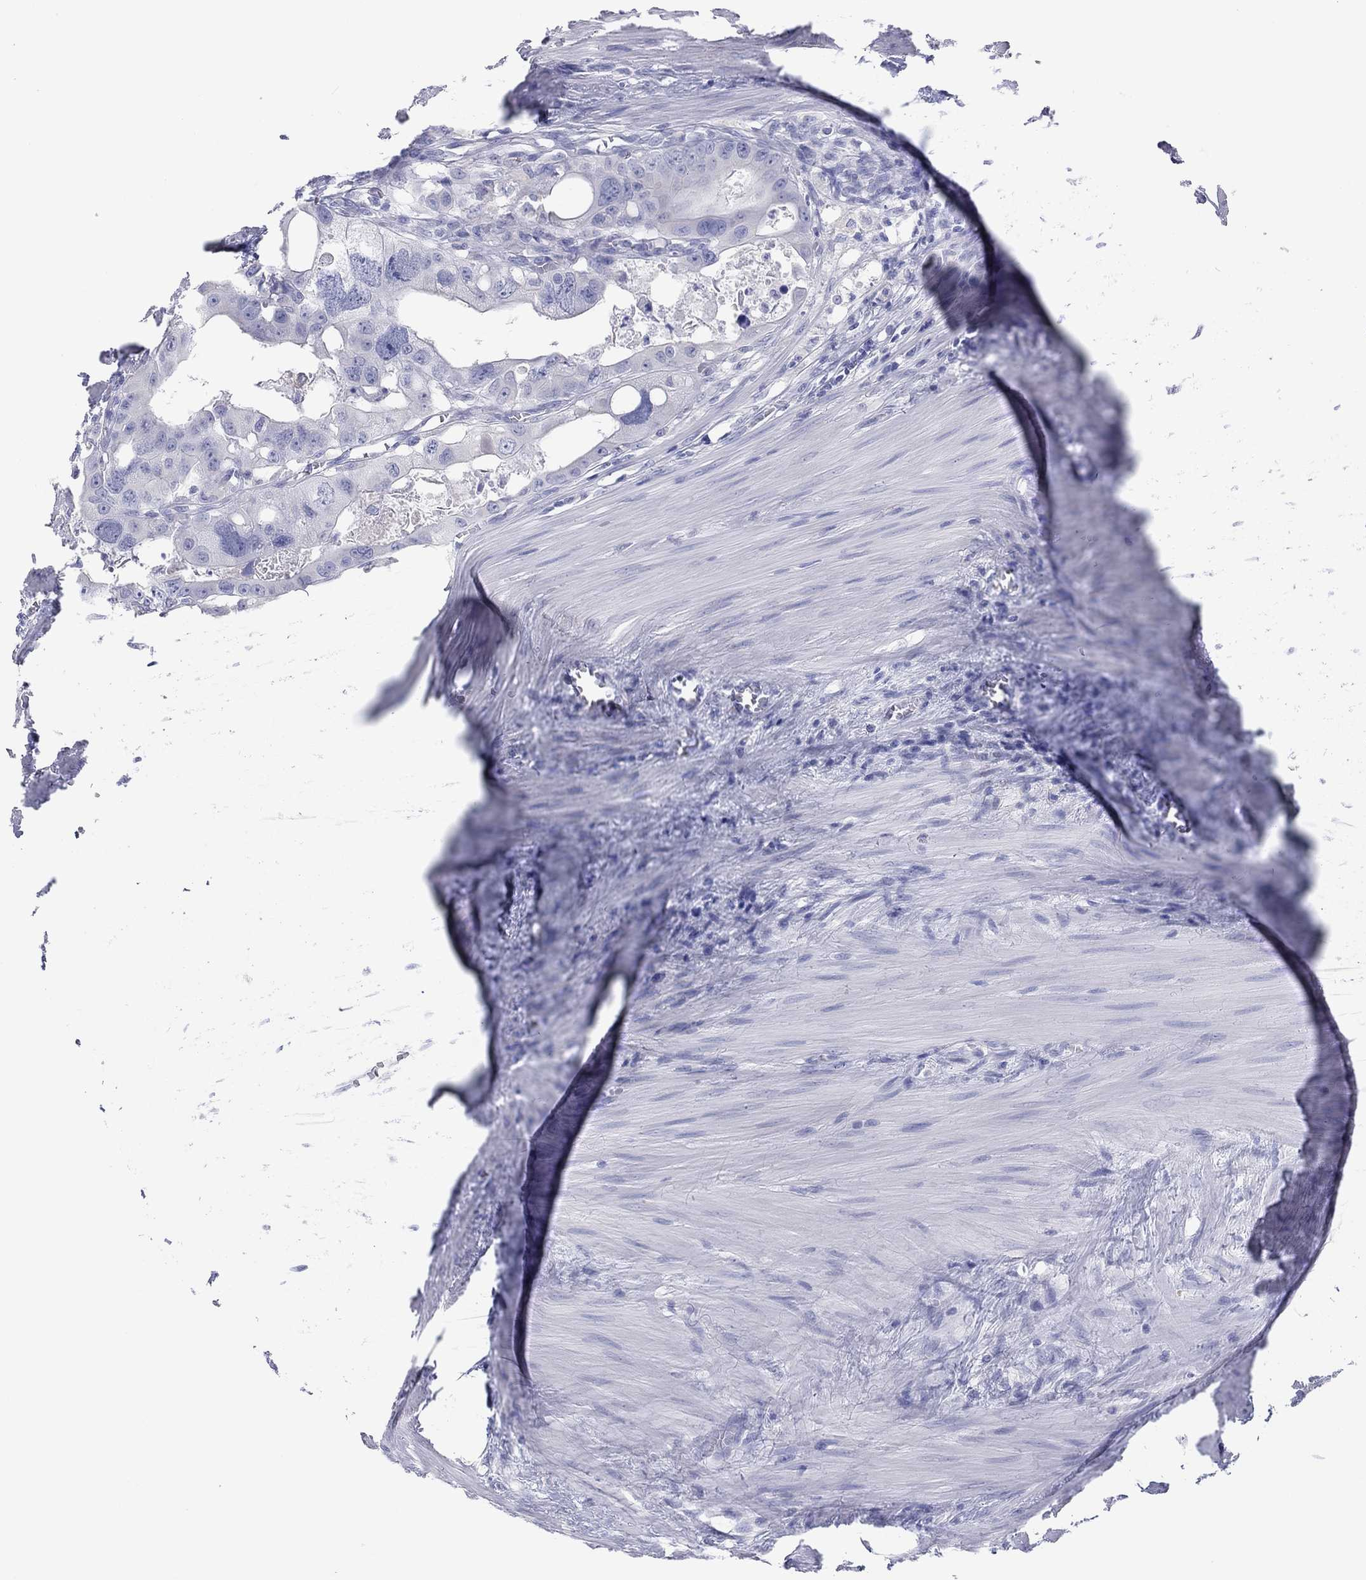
{"staining": {"intensity": "negative", "quantity": "none", "location": "none"}, "tissue": "colorectal cancer", "cell_type": "Tumor cells", "image_type": "cancer", "snomed": [{"axis": "morphology", "description": "Adenocarcinoma, NOS"}, {"axis": "topography", "description": "Rectum"}], "caption": "Tumor cells are negative for protein expression in human colorectal cancer.", "gene": "ERICH3", "patient": {"sex": "male", "age": 64}}